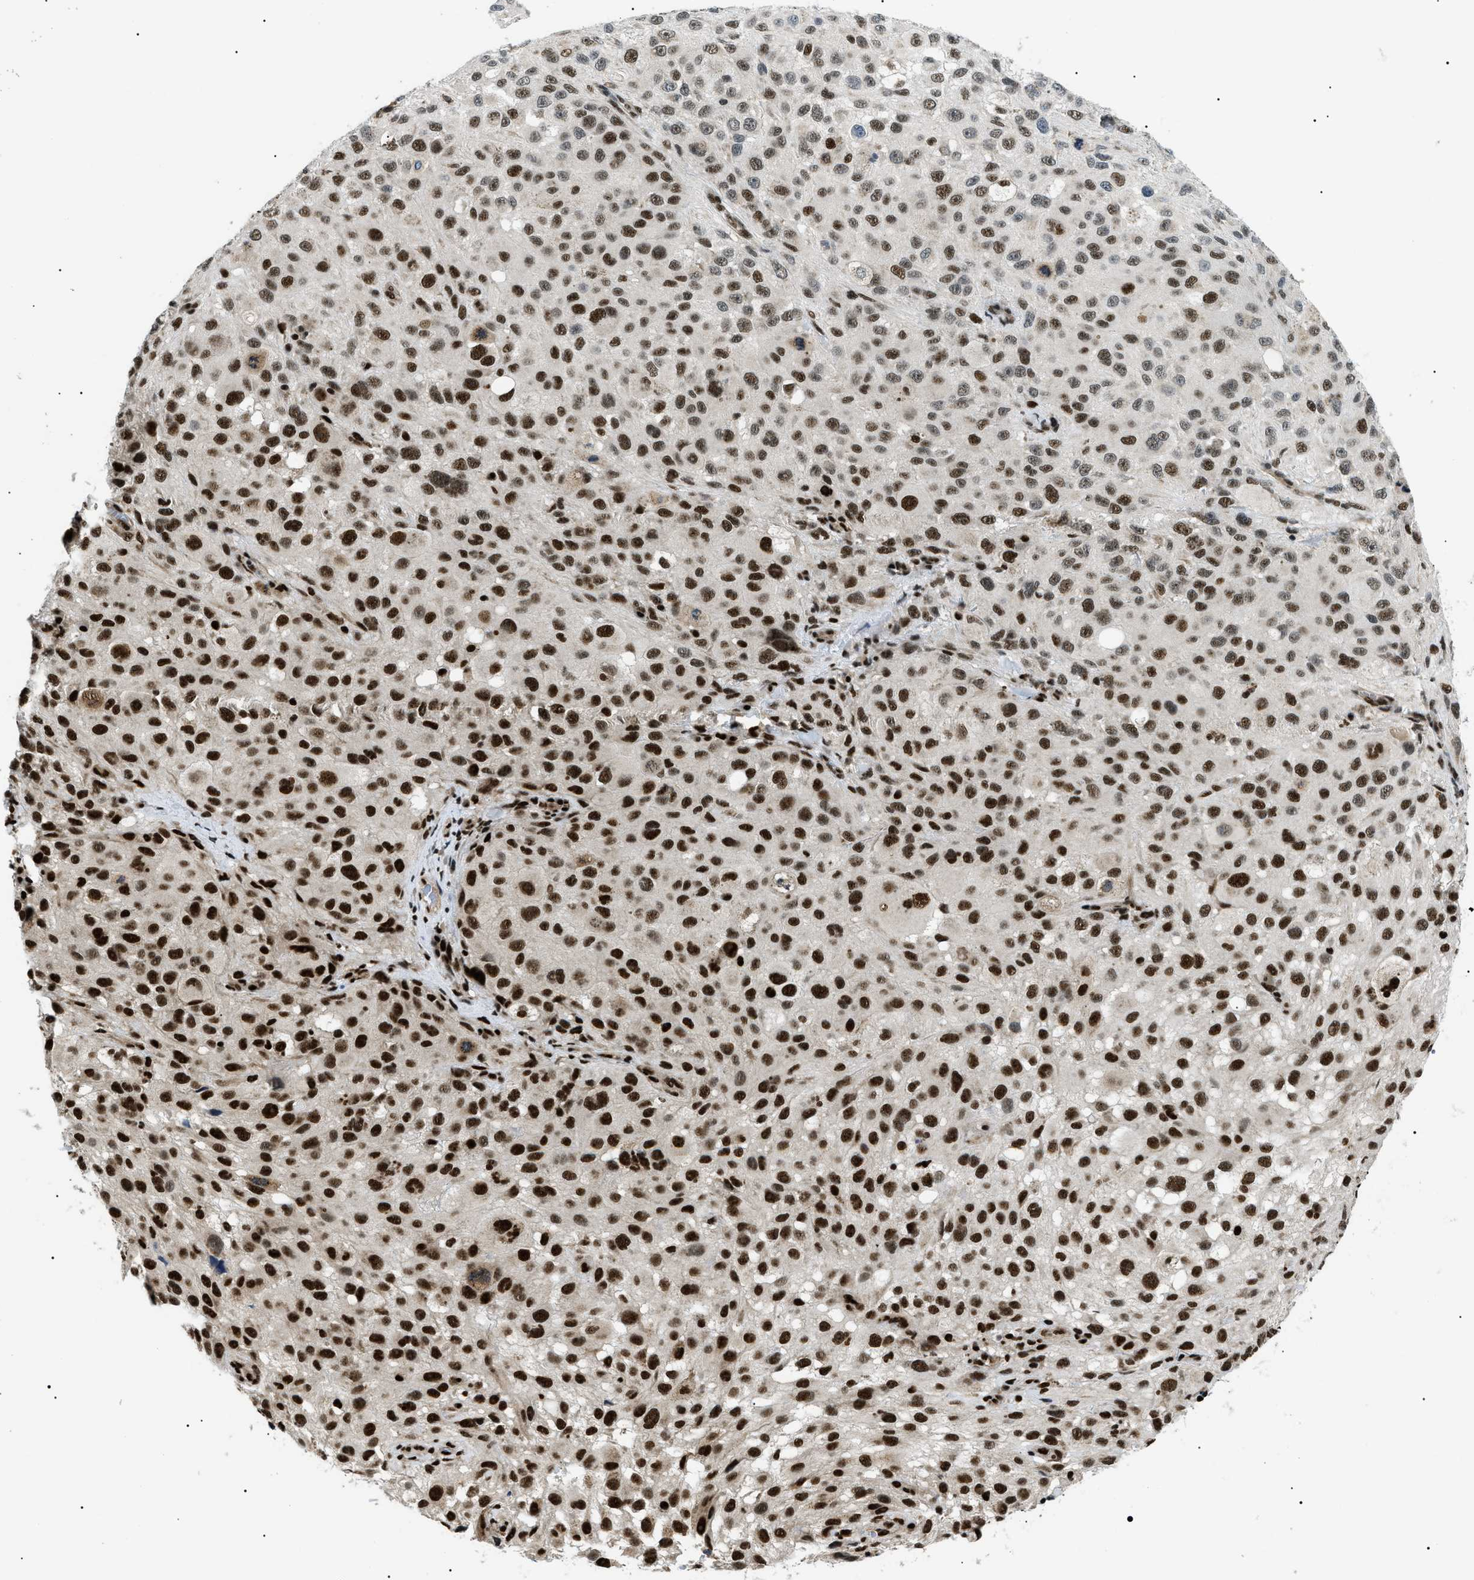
{"staining": {"intensity": "strong", "quantity": "25%-75%", "location": "nuclear"}, "tissue": "melanoma", "cell_type": "Tumor cells", "image_type": "cancer", "snomed": [{"axis": "morphology", "description": "Necrosis, NOS"}, {"axis": "morphology", "description": "Malignant melanoma, NOS"}, {"axis": "topography", "description": "Skin"}], "caption": "Immunohistochemistry (IHC) photomicrograph of neoplastic tissue: malignant melanoma stained using immunohistochemistry (IHC) displays high levels of strong protein expression localized specifically in the nuclear of tumor cells, appearing as a nuclear brown color.", "gene": "CWC25", "patient": {"sex": "female", "age": 87}}